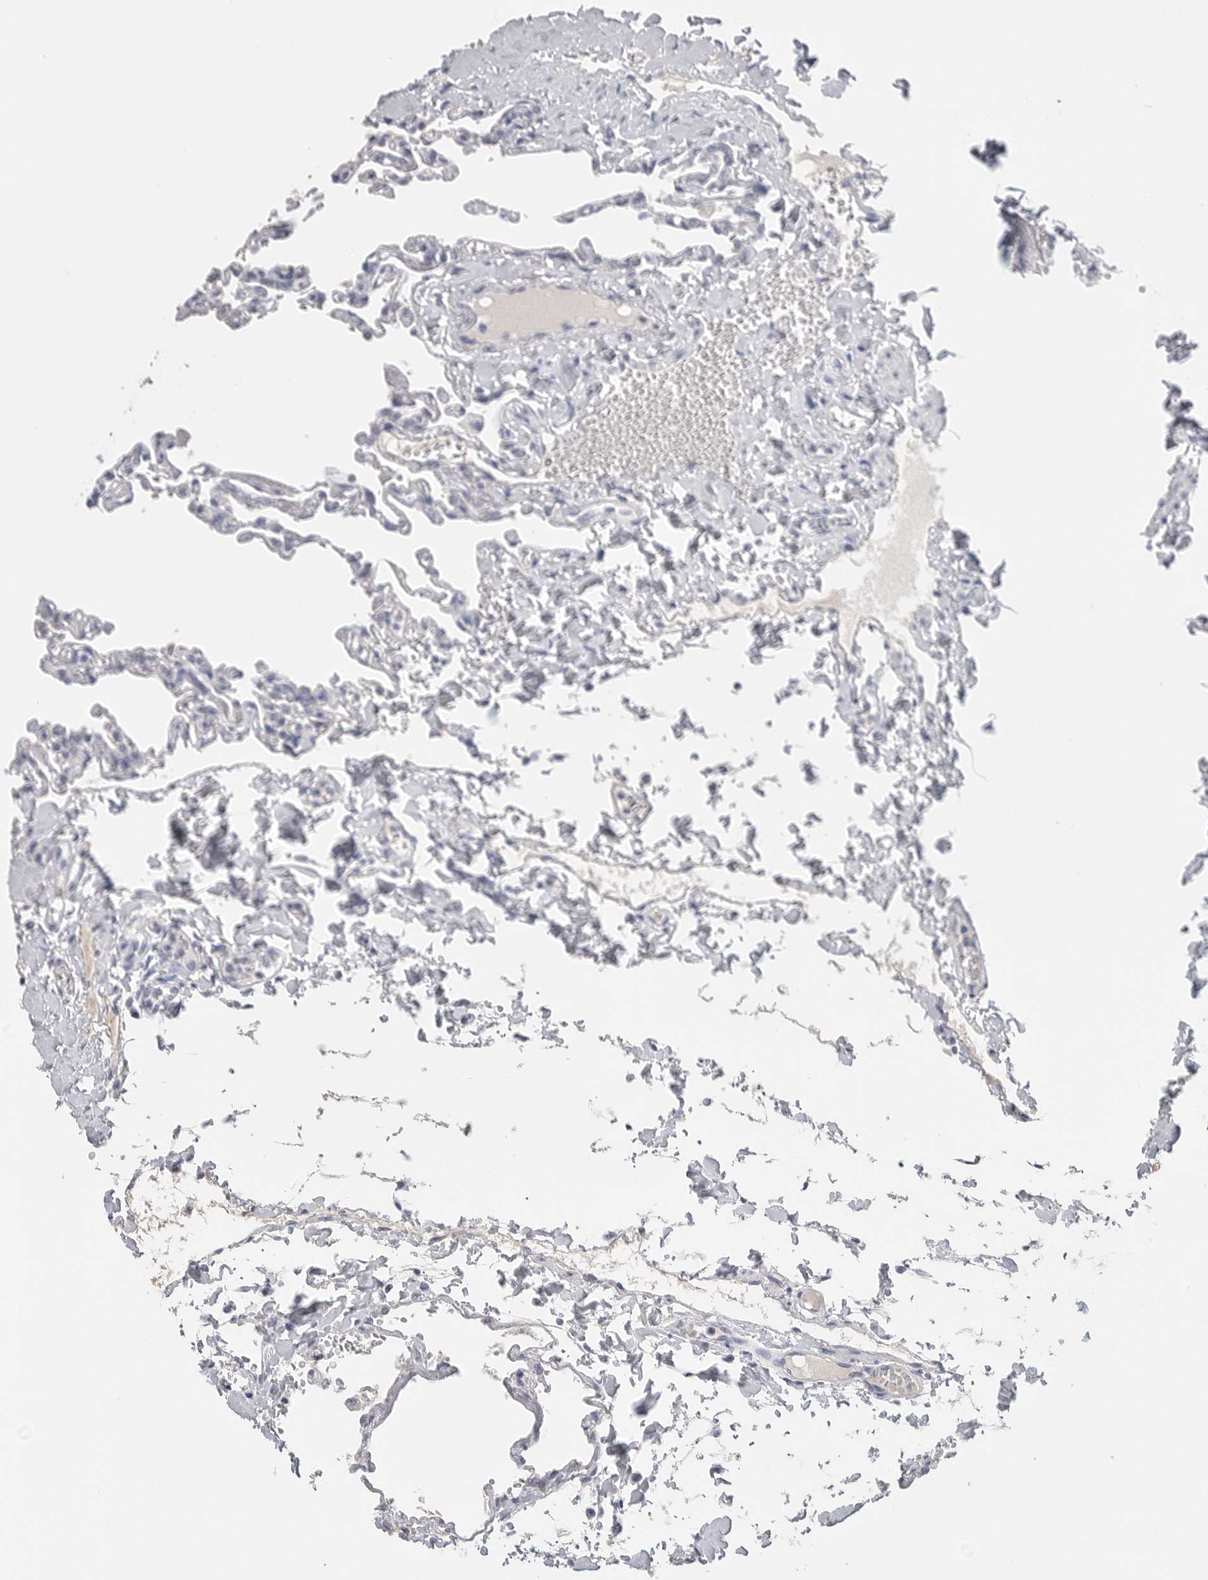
{"staining": {"intensity": "negative", "quantity": "none", "location": "none"}, "tissue": "lung", "cell_type": "Alveolar cells", "image_type": "normal", "snomed": [{"axis": "morphology", "description": "Normal tissue, NOS"}, {"axis": "topography", "description": "Lung"}], "caption": "High magnification brightfield microscopy of normal lung stained with DAB (brown) and counterstained with hematoxylin (blue): alveolar cells show no significant staining.", "gene": "FABP6", "patient": {"sex": "male", "age": 21}}